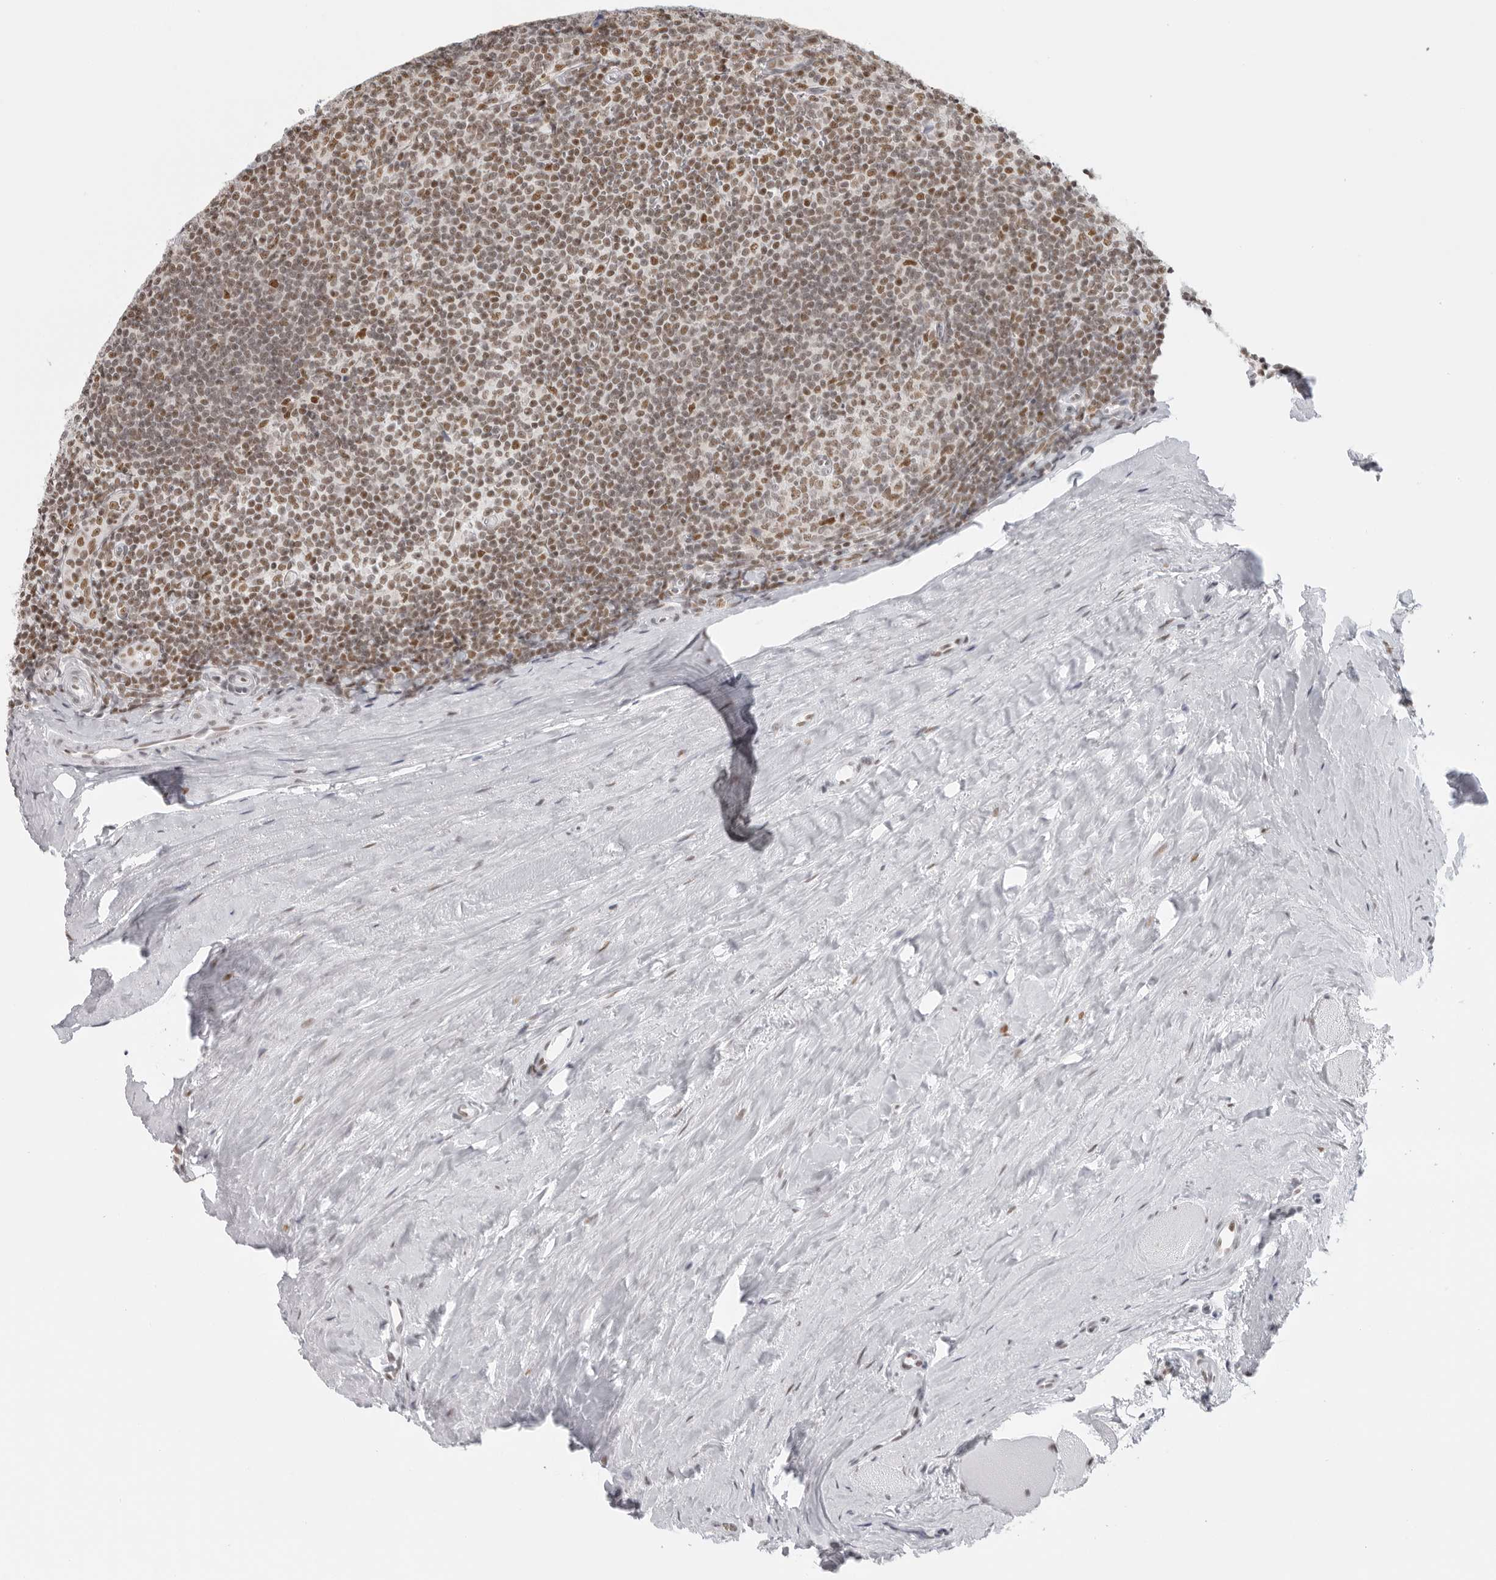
{"staining": {"intensity": "moderate", "quantity": "25%-75%", "location": "nuclear"}, "tissue": "tonsil", "cell_type": "Germinal center cells", "image_type": "normal", "snomed": [{"axis": "morphology", "description": "Normal tissue, NOS"}, {"axis": "topography", "description": "Tonsil"}], "caption": "Moderate nuclear expression for a protein is appreciated in about 25%-75% of germinal center cells of benign tonsil using immunohistochemistry (IHC).", "gene": "RPA2", "patient": {"sex": "male", "age": 27}}